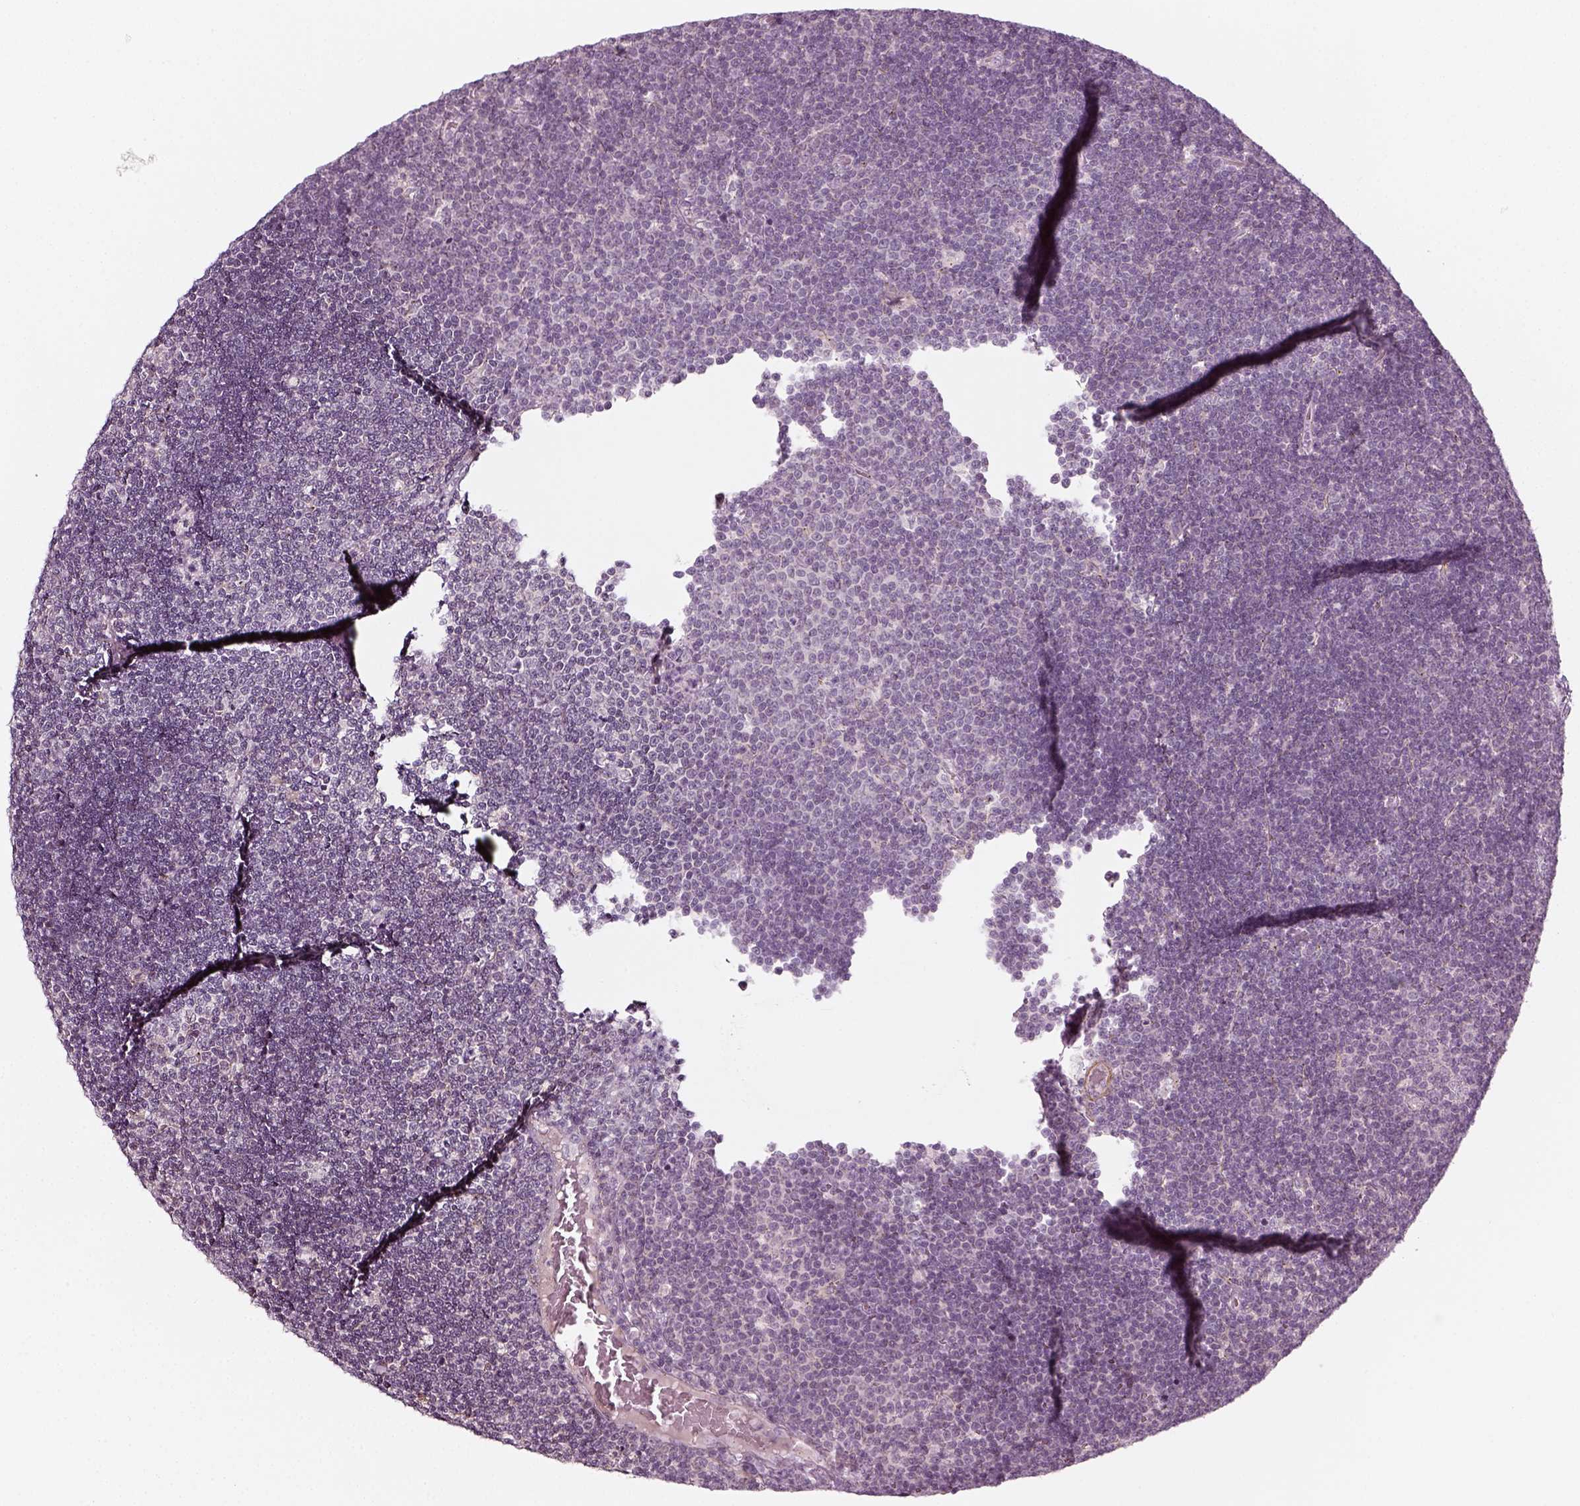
{"staining": {"intensity": "negative", "quantity": "none", "location": "none"}, "tissue": "lymphoma", "cell_type": "Tumor cells", "image_type": "cancer", "snomed": [{"axis": "morphology", "description": "Malignant lymphoma, non-Hodgkin's type, Low grade"}, {"axis": "topography", "description": "Brain"}], "caption": "A high-resolution photomicrograph shows immunohistochemistry staining of malignant lymphoma, non-Hodgkin's type (low-grade), which reveals no significant staining in tumor cells. (Stains: DAB (3,3'-diaminobenzidine) IHC with hematoxylin counter stain, Microscopy: brightfield microscopy at high magnification).", "gene": "MLIP", "patient": {"sex": "female", "age": 66}}